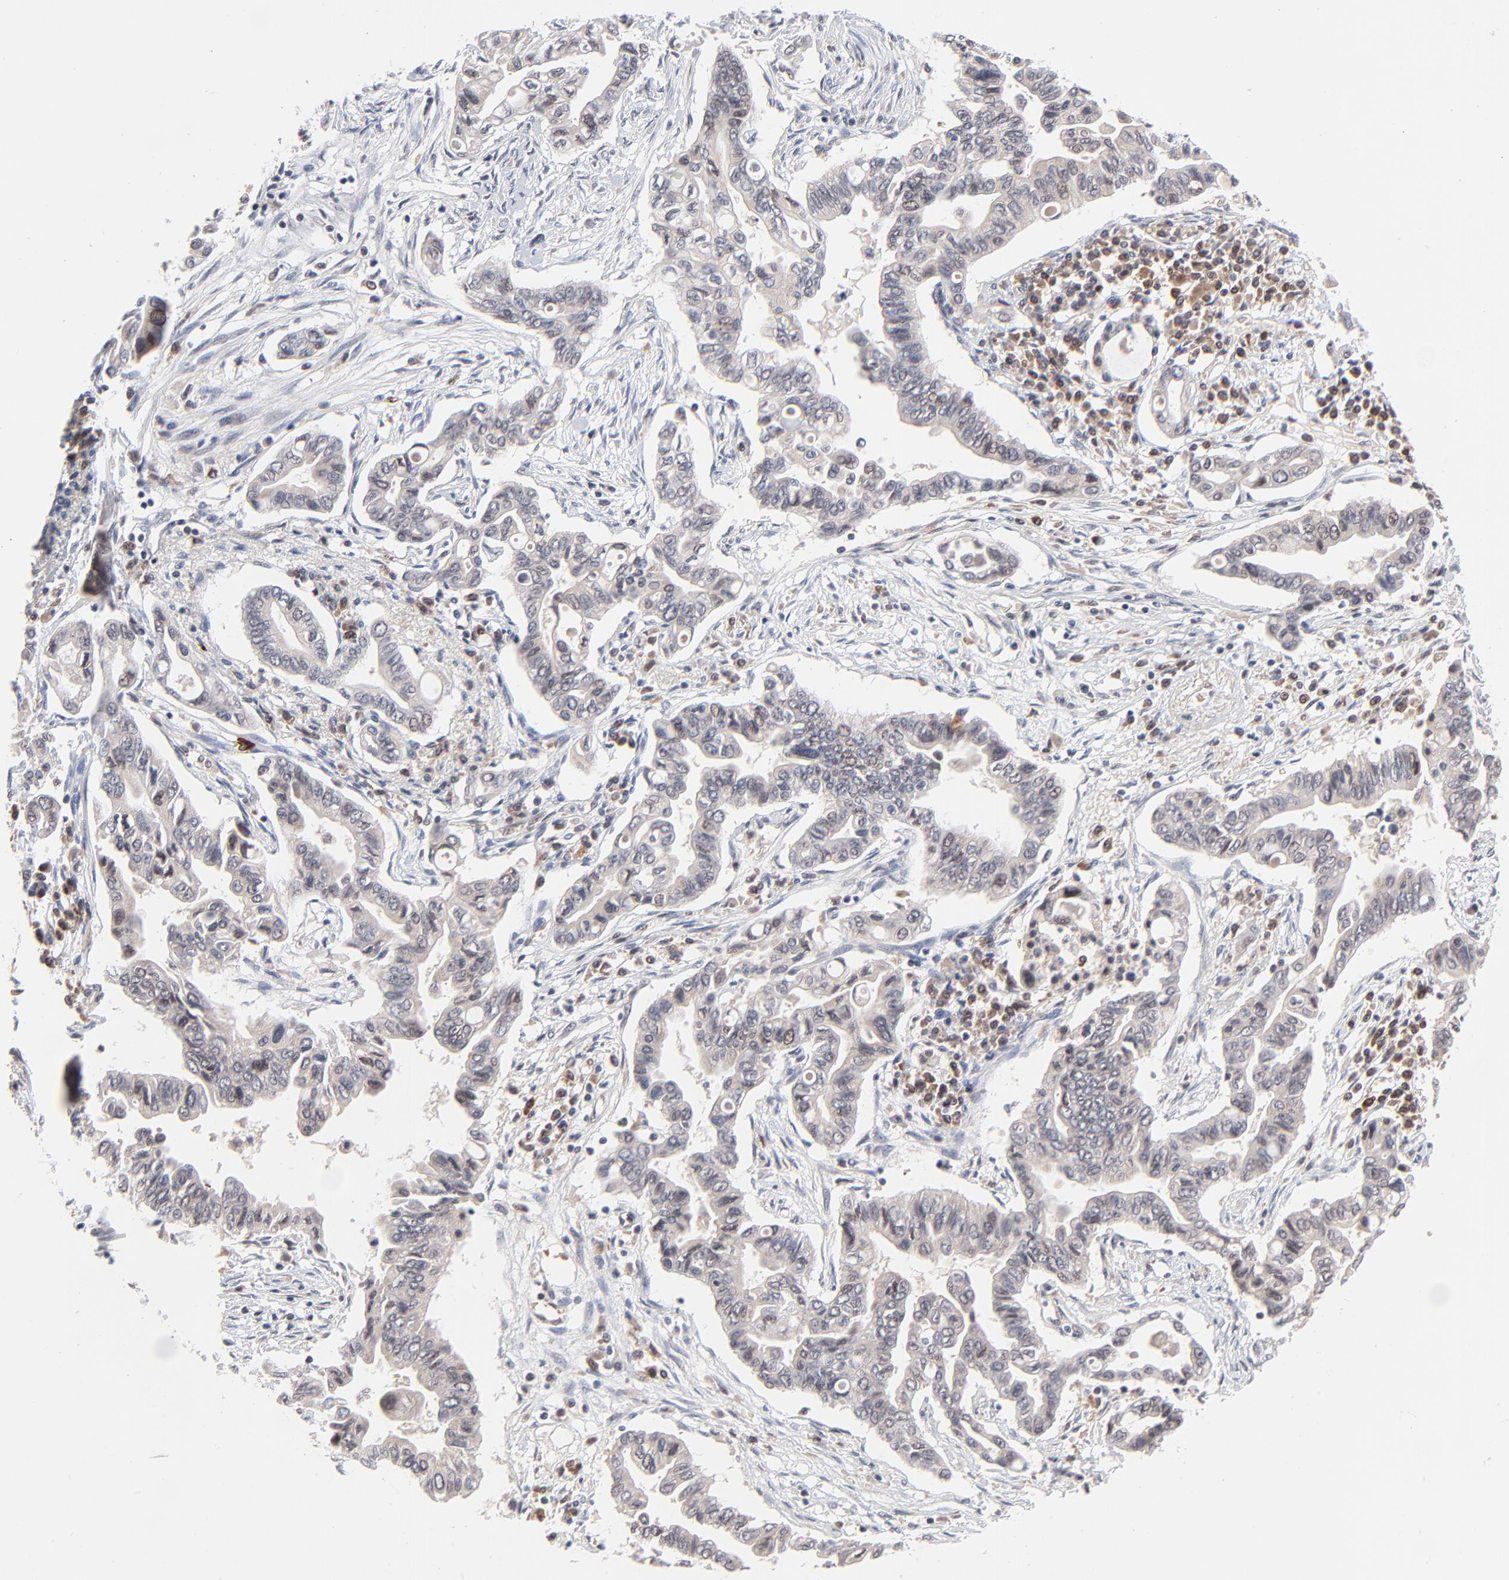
{"staining": {"intensity": "weak", "quantity": ">75%", "location": "cytoplasmic/membranous,nuclear"}, "tissue": "pancreatic cancer", "cell_type": "Tumor cells", "image_type": "cancer", "snomed": [{"axis": "morphology", "description": "Adenocarcinoma, NOS"}, {"axis": "topography", "description": "Pancreas"}], "caption": "IHC of adenocarcinoma (pancreatic) demonstrates low levels of weak cytoplasmic/membranous and nuclear positivity in approximately >75% of tumor cells.", "gene": "CASP10", "patient": {"sex": "female", "age": 57}}